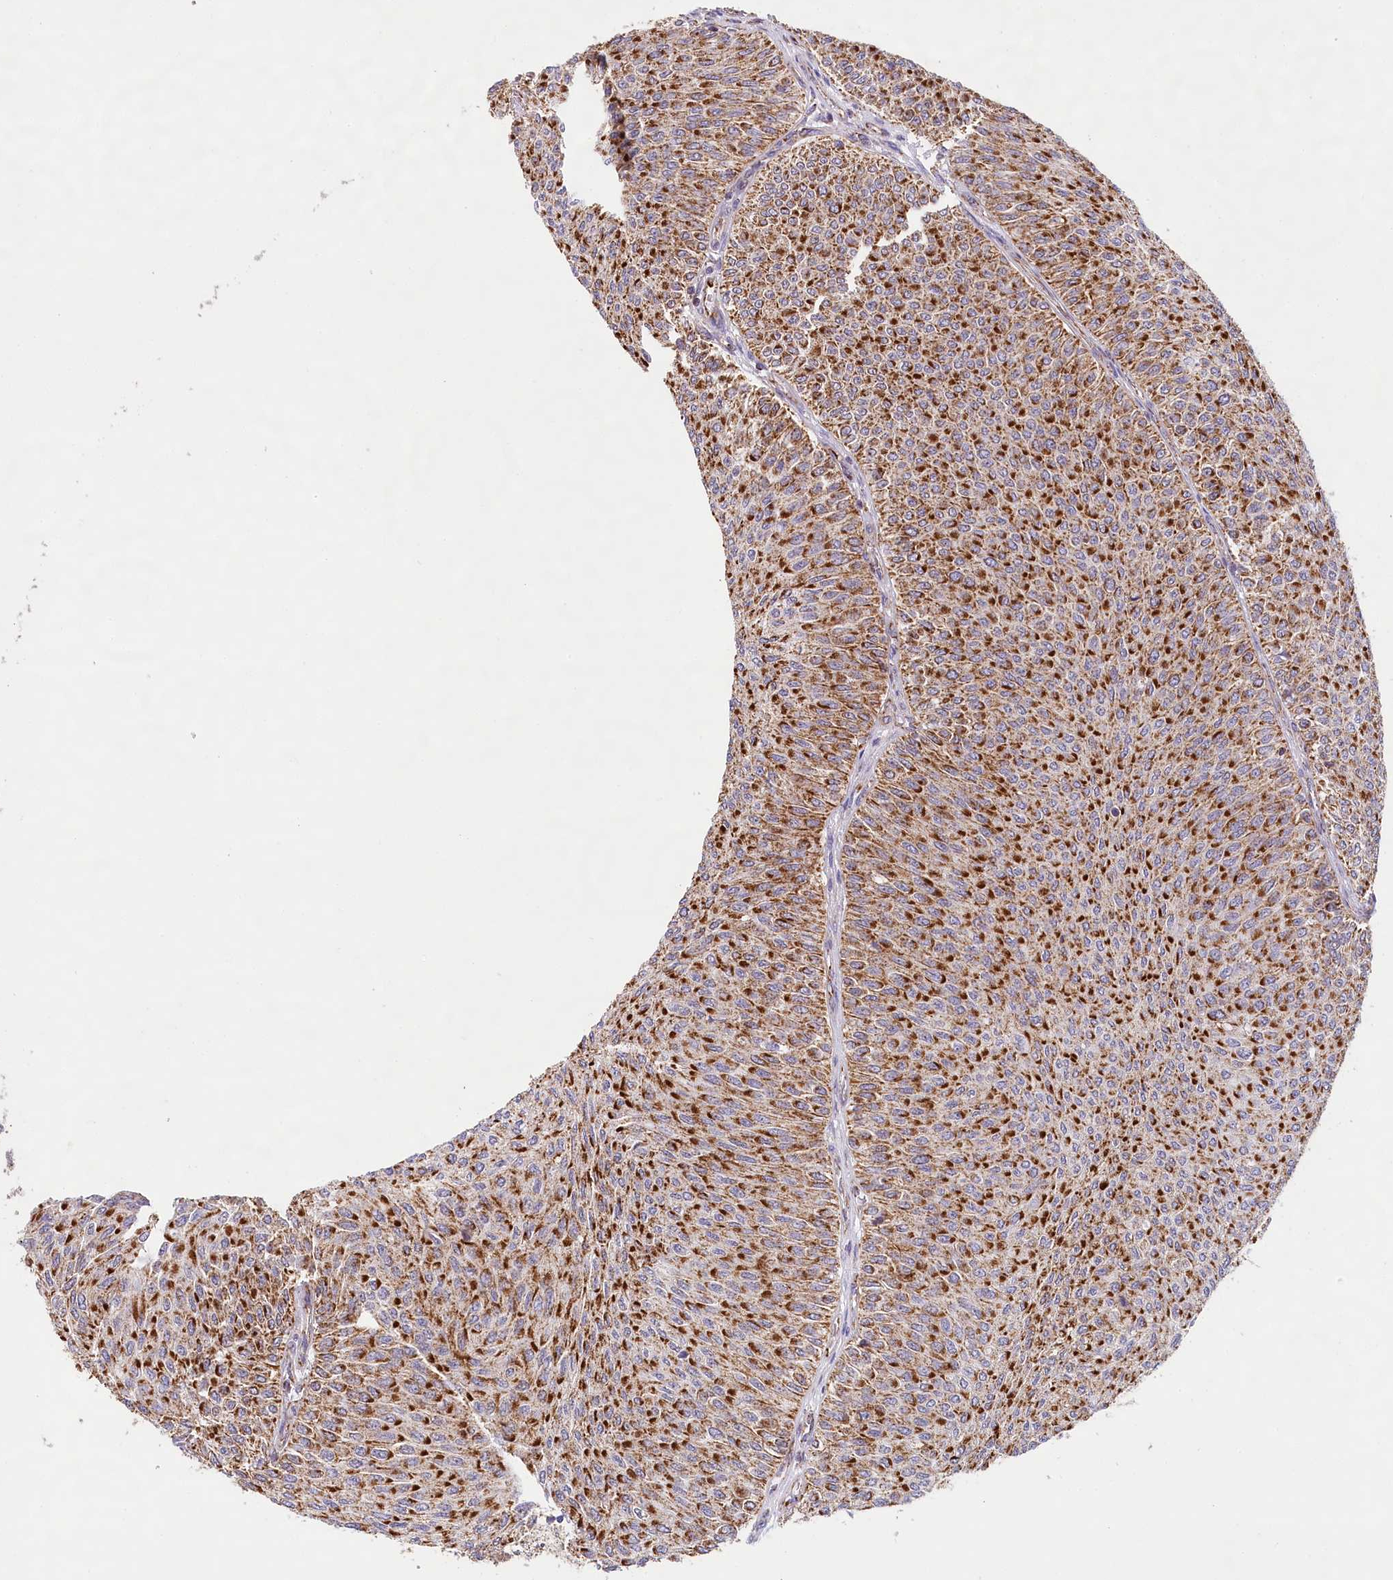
{"staining": {"intensity": "strong", "quantity": ">75%", "location": "cytoplasmic/membranous"}, "tissue": "urothelial cancer", "cell_type": "Tumor cells", "image_type": "cancer", "snomed": [{"axis": "morphology", "description": "Urothelial carcinoma, Low grade"}, {"axis": "topography", "description": "Urinary bladder"}], "caption": "This image exhibits immunohistochemistry (IHC) staining of low-grade urothelial carcinoma, with high strong cytoplasmic/membranous expression in approximately >75% of tumor cells.", "gene": "LSS", "patient": {"sex": "male", "age": 78}}